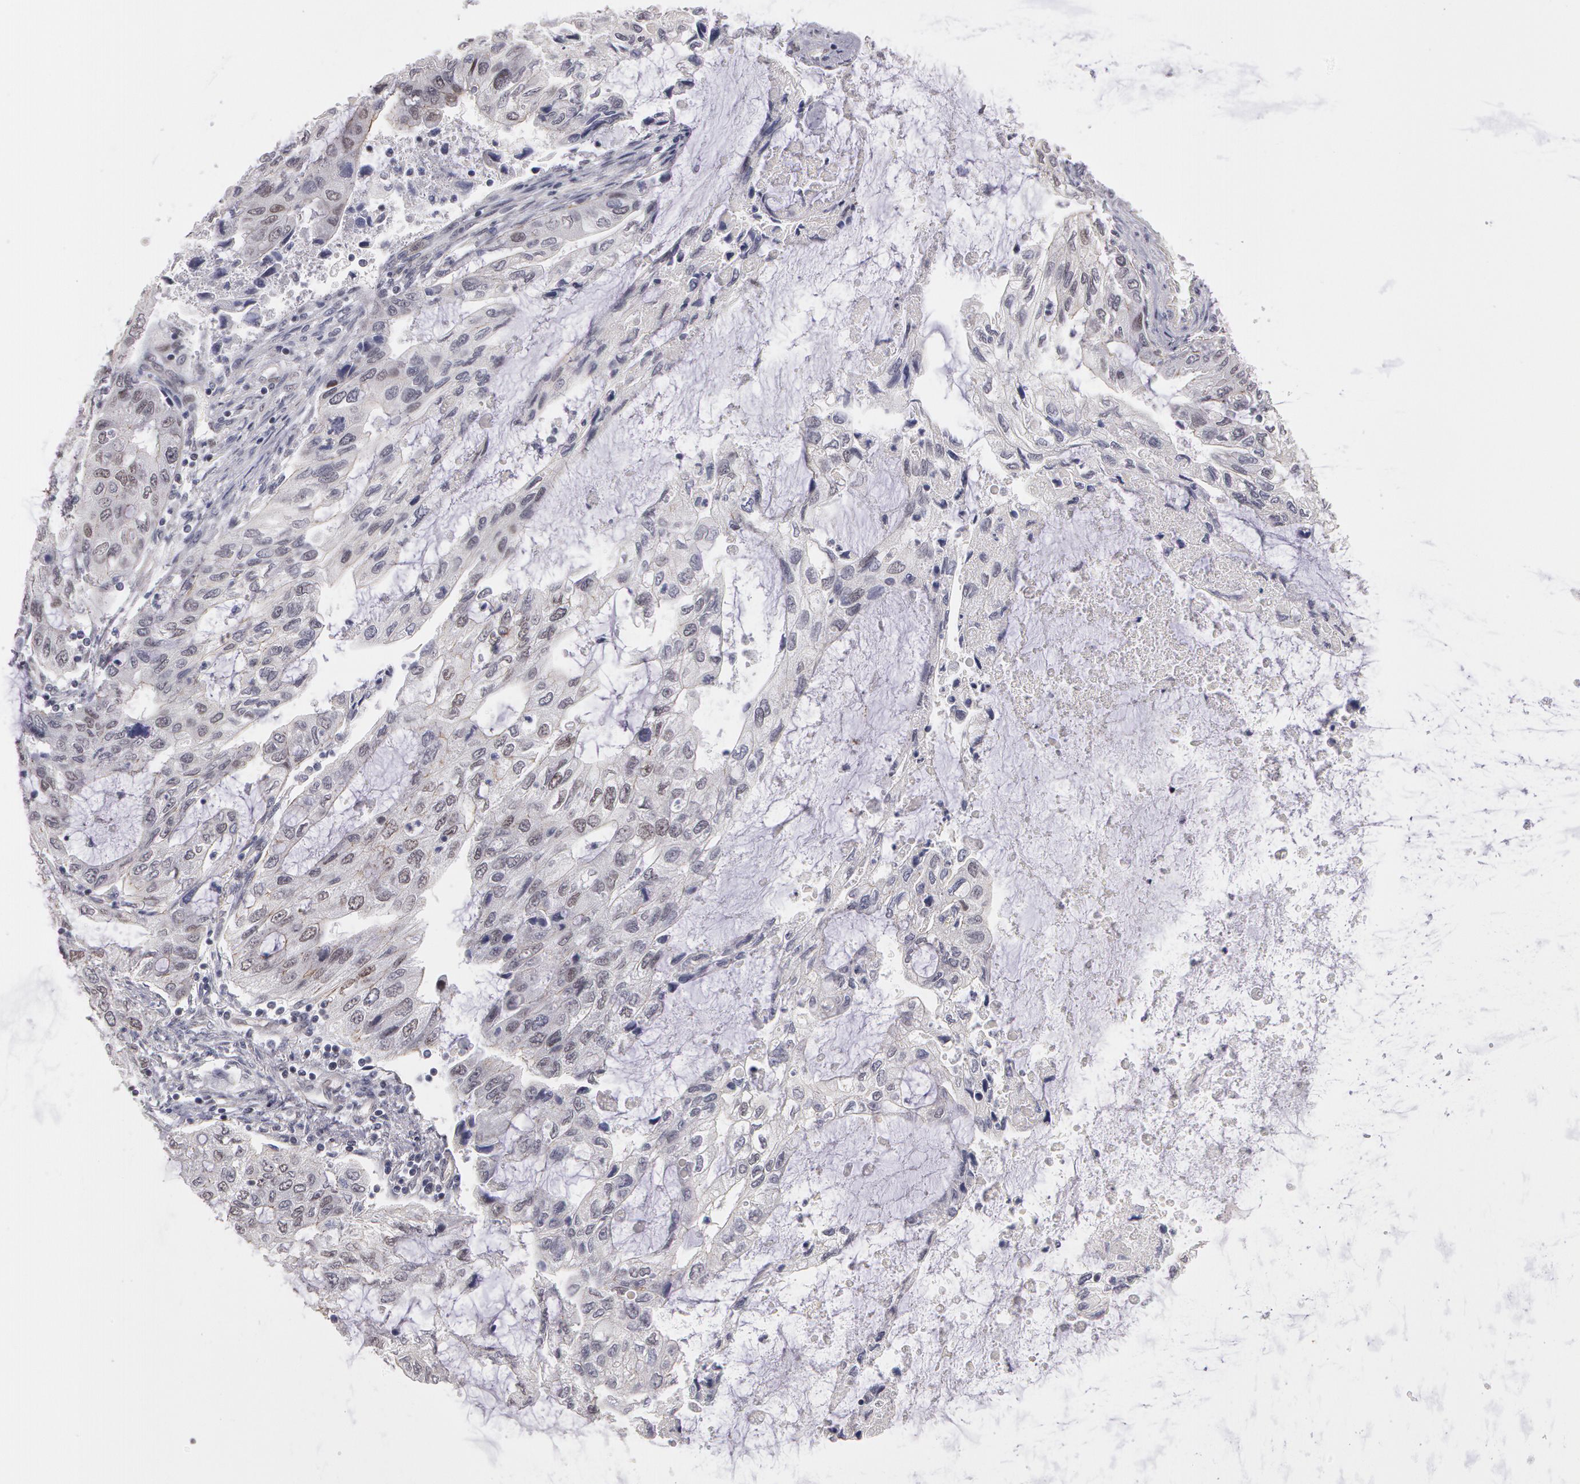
{"staining": {"intensity": "weak", "quantity": "<25%", "location": "nuclear"}, "tissue": "stomach cancer", "cell_type": "Tumor cells", "image_type": "cancer", "snomed": [{"axis": "morphology", "description": "Adenocarcinoma, NOS"}, {"axis": "topography", "description": "Stomach, upper"}], "caption": "This image is of stomach adenocarcinoma stained with IHC to label a protein in brown with the nuclei are counter-stained blue. There is no expression in tumor cells.", "gene": "PRICKLE1", "patient": {"sex": "female", "age": 52}}